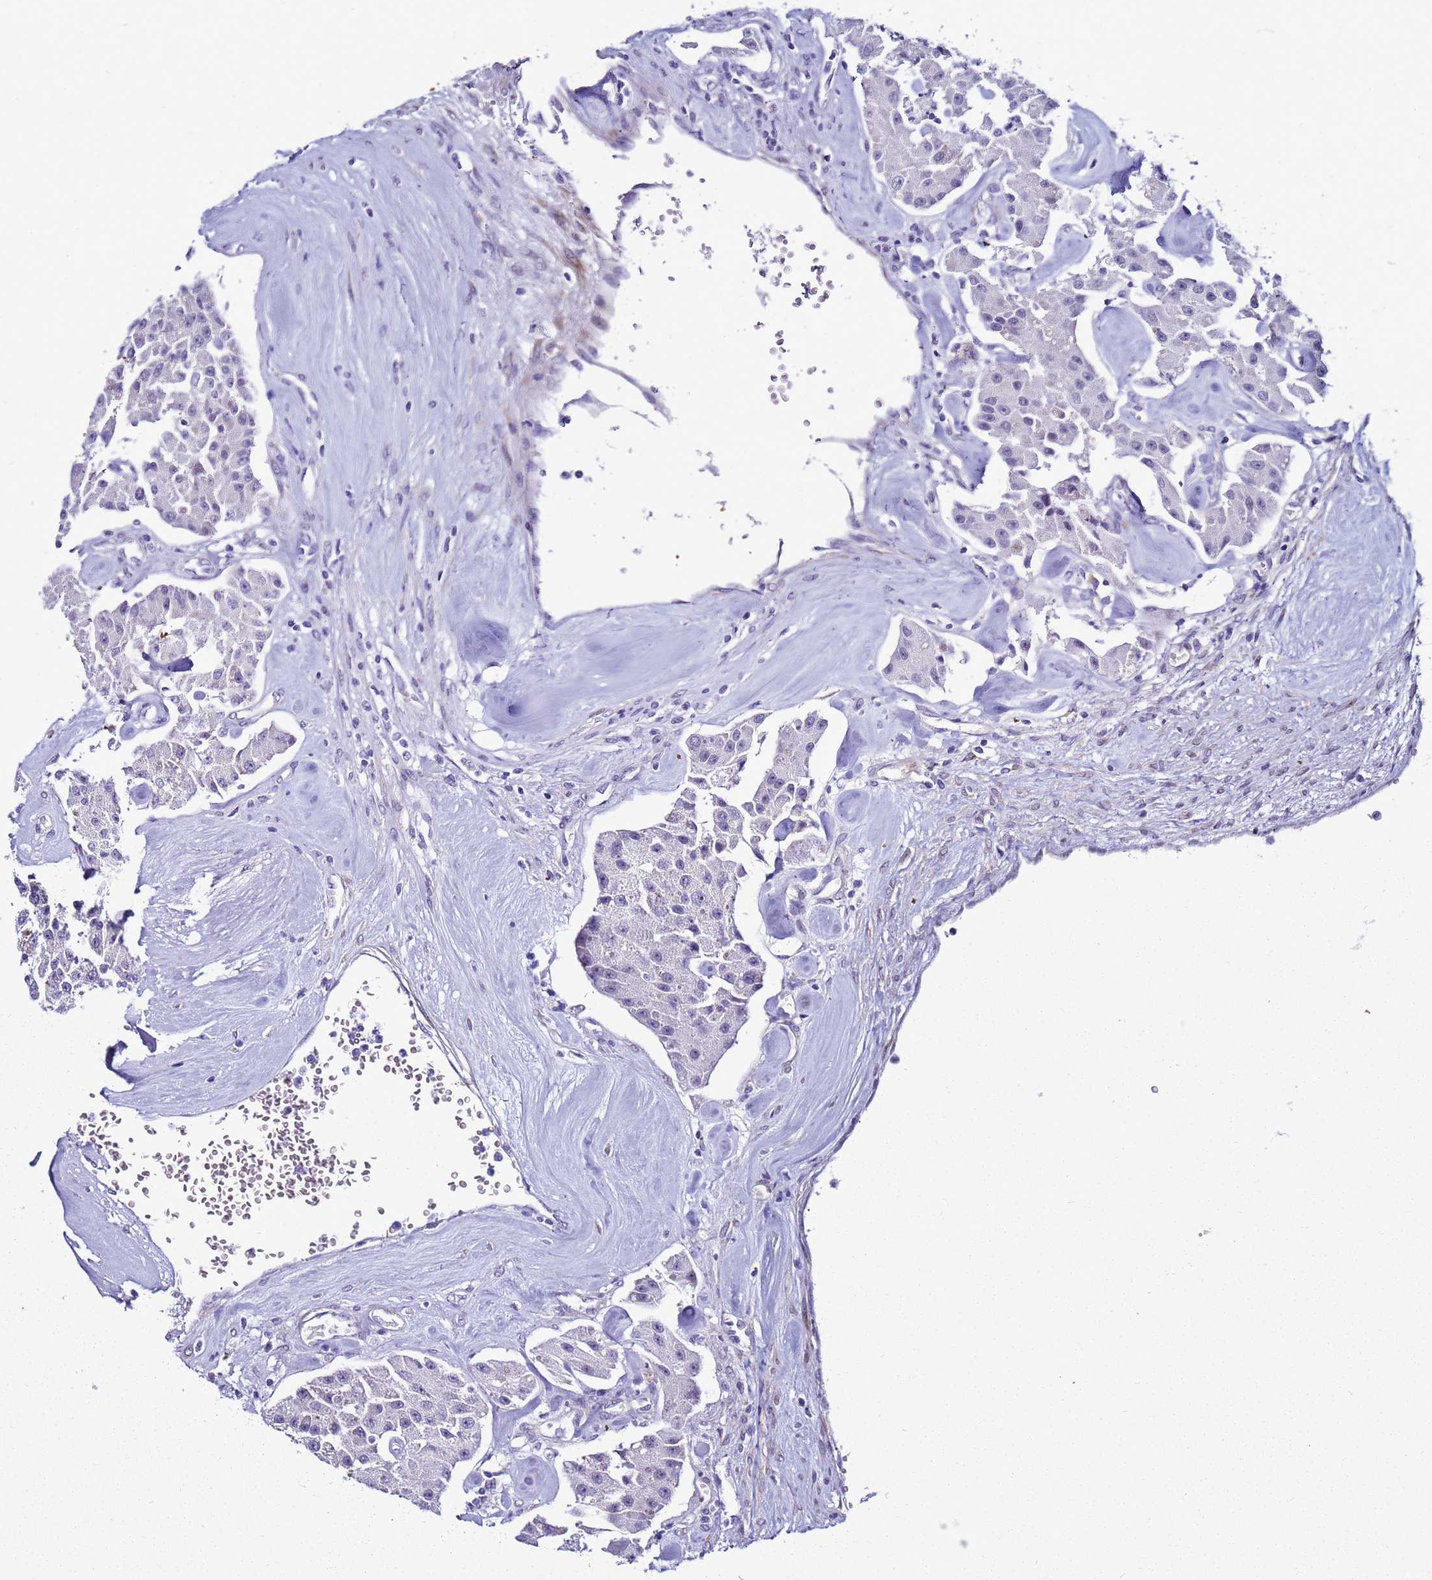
{"staining": {"intensity": "negative", "quantity": "none", "location": "none"}, "tissue": "carcinoid", "cell_type": "Tumor cells", "image_type": "cancer", "snomed": [{"axis": "morphology", "description": "Carcinoid, malignant, NOS"}, {"axis": "topography", "description": "Pancreas"}], "caption": "An image of carcinoid stained for a protein displays no brown staining in tumor cells.", "gene": "LRRC10B", "patient": {"sex": "male", "age": 41}}